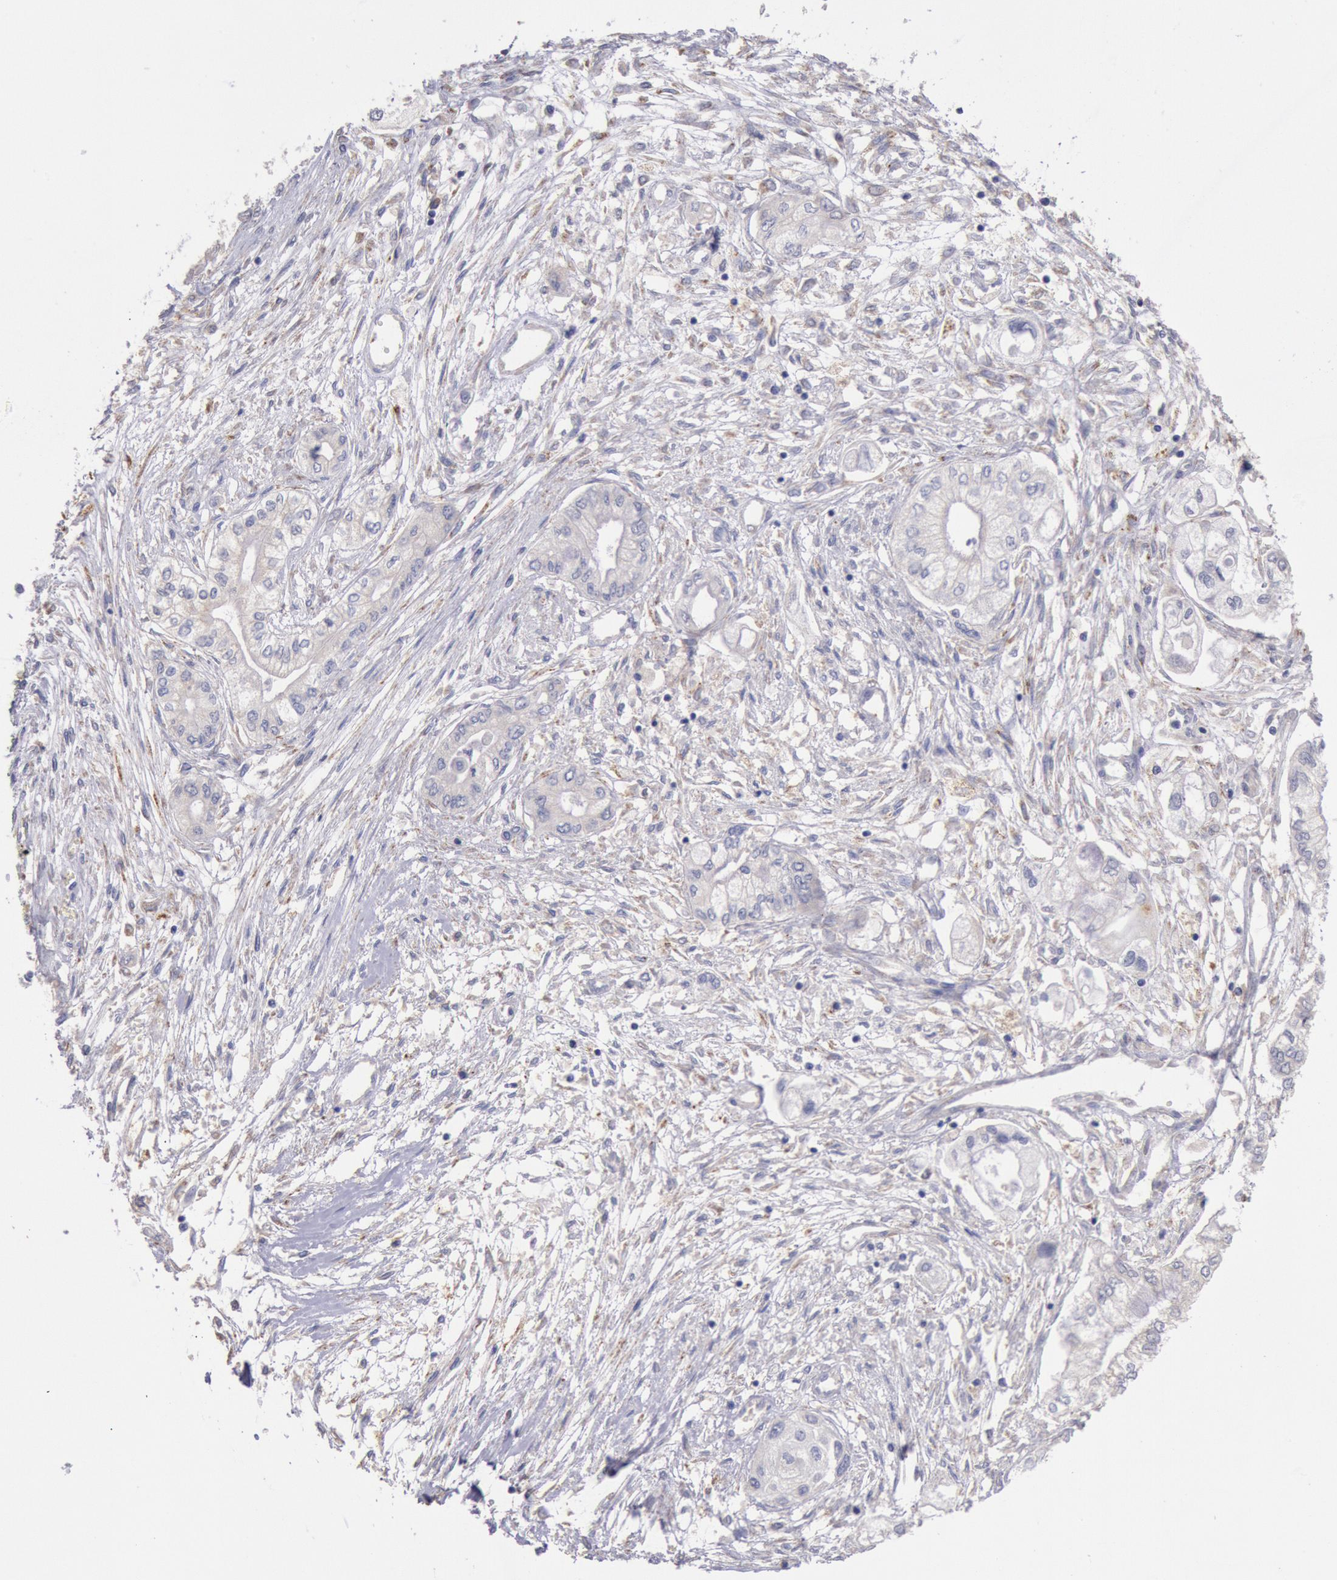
{"staining": {"intensity": "negative", "quantity": "none", "location": "none"}, "tissue": "pancreatic cancer", "cell_type": "Tumor cells", "image_type": "cancer", "snomed": [{"axis": "morphology", "description": "Adenocarcinoma, NOS"}, {"axis": "topography", "description": "Pancreas"}], "caption": "Image shows no protein staining in tumor cells of pancreatic adenocarcinoma tissue. (DAB immunohistochemistry visualized using brightfield microscopy, high magnification).", "gene": "GAL3ST1", "patient": {"sex": "male", "age": 79}}